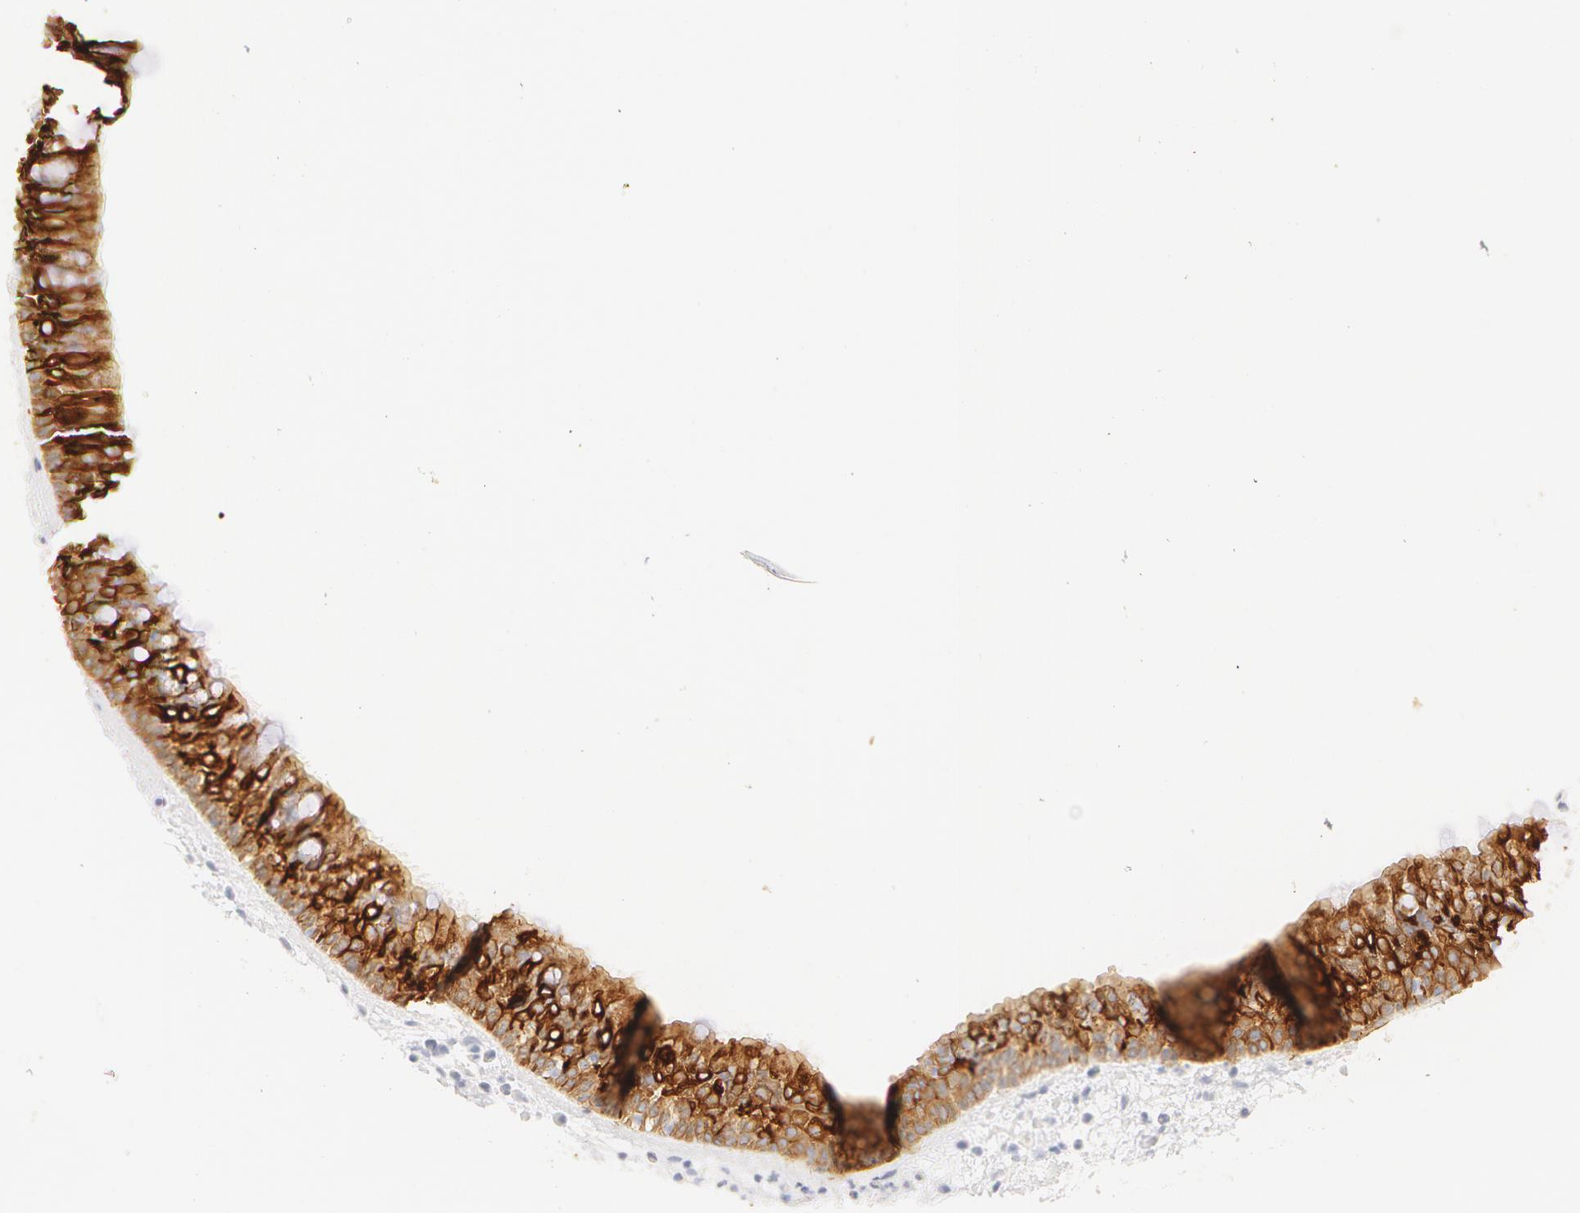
{"staining": {"intensity": "strong", "quantity": ">75%", "location": "cytoplasmic/membranous"}, "tissue": "nasopharynx", "cell_type": "Respiratory epithelial cells", "image_type": "normal", "snomed": [{"axis": "morphology", "description": "Normal tissue, NOS"}, {"axis": "topography", "description": "Nasopharynx"}], "caption": "The histopathology image exhibits a brown stain indicating the presence of a protein in the cytoplasmic/membranous of respiratory epithelial cells in nasopharynx.", "gene": "KRT8", "patient": {"sex": "male", "age": 63}}